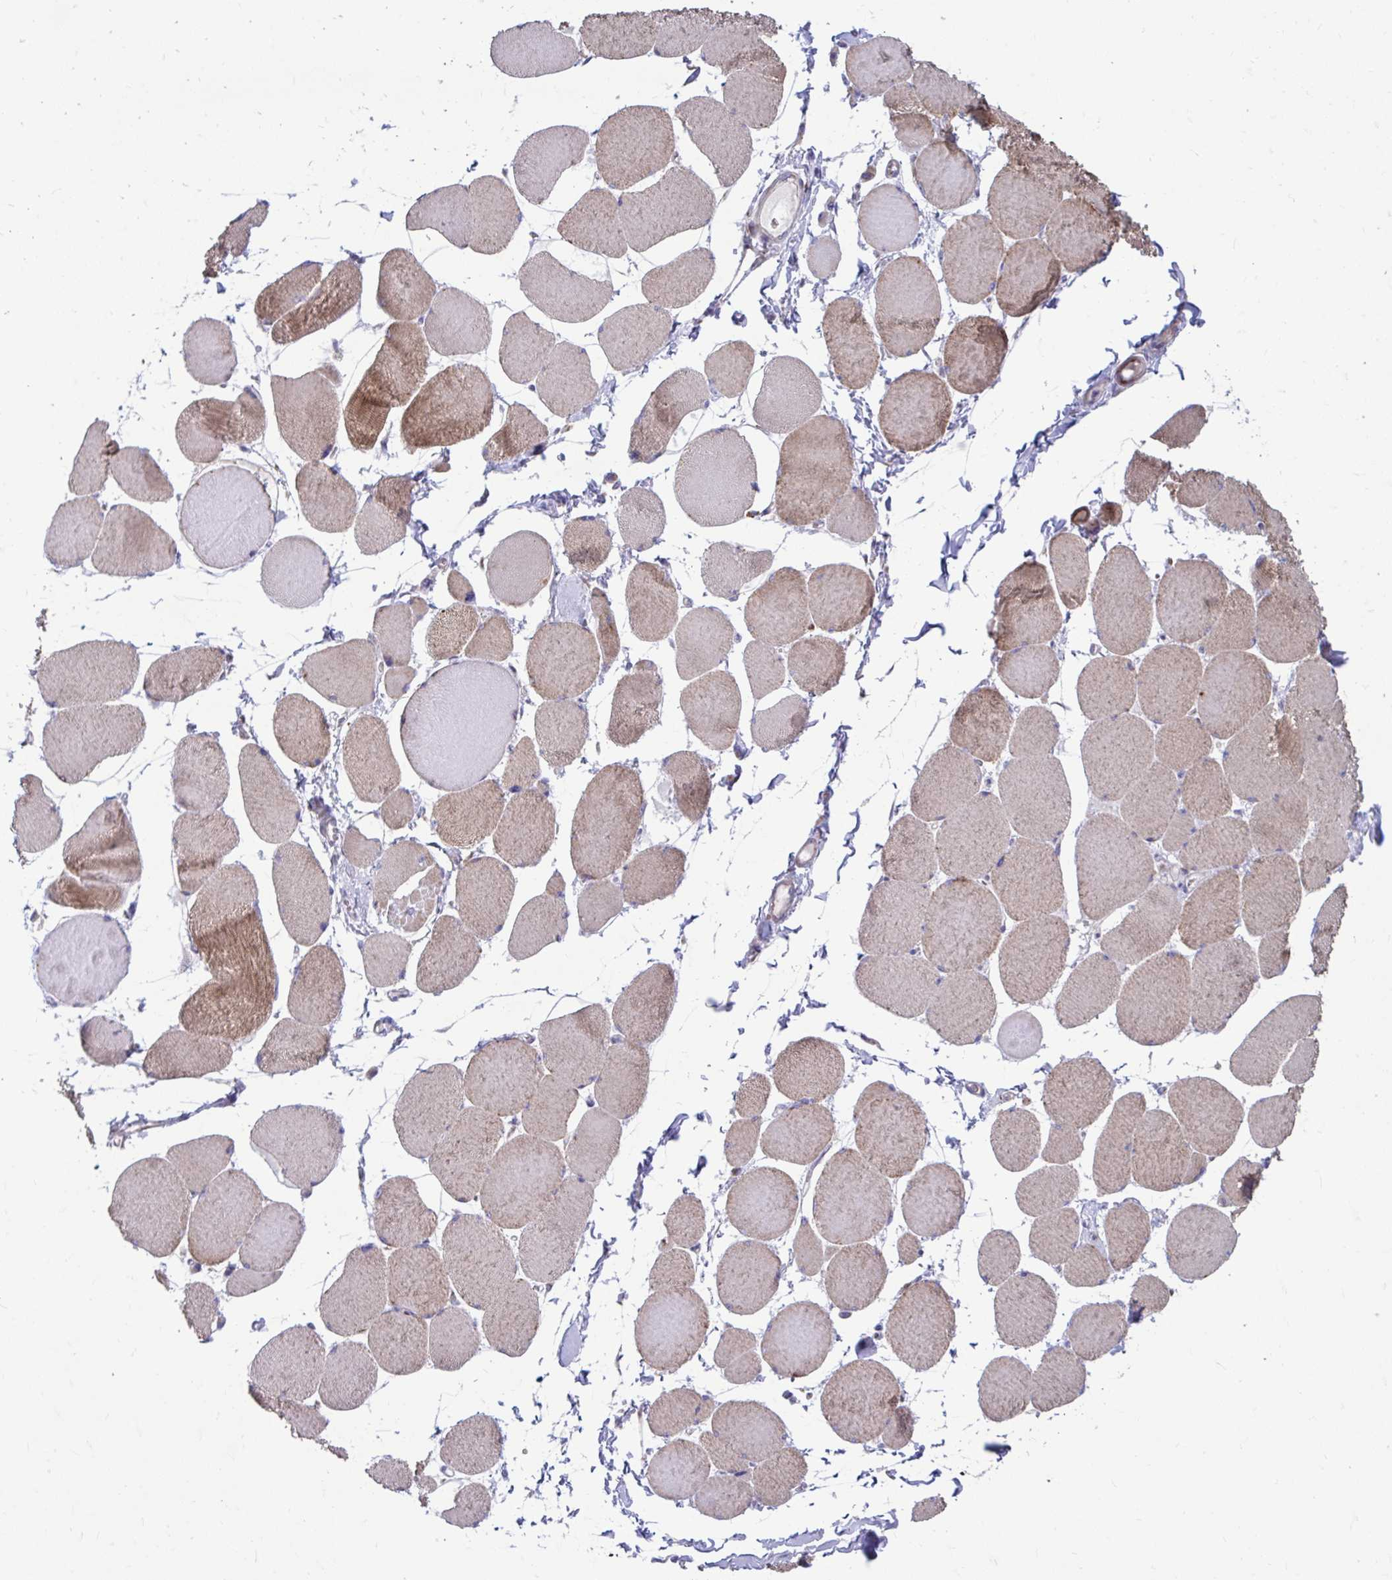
{"staining": {"intensity": "moderate", "quantity": "25%-75%", "location": "cytoplasmic/membranous"}, "tissue": "skeletal muscle", "cell_type": "Myocytes", "image_type": "normal", "snomed": [{"axis": "morphology", "description": "Normal tissue, NOS"}, {"axis": "topography", "description": "Skeletal muscle"}], "caption": "The histopathology image exhibits immunohistochemical staining of unremarkable skeletal muscle. There is moderate cytoplasmic/membranous positivity is appreciated in about 25%-75% of myocytes. The staining is performed using DAB (3,3'-diaminobenzidine) brown chromogen to label protein expression. The nuclei are counter-stained blue using hematoxylin.", "gene": "LINGO4", "patient": {"sex": "female", "age": 75}}